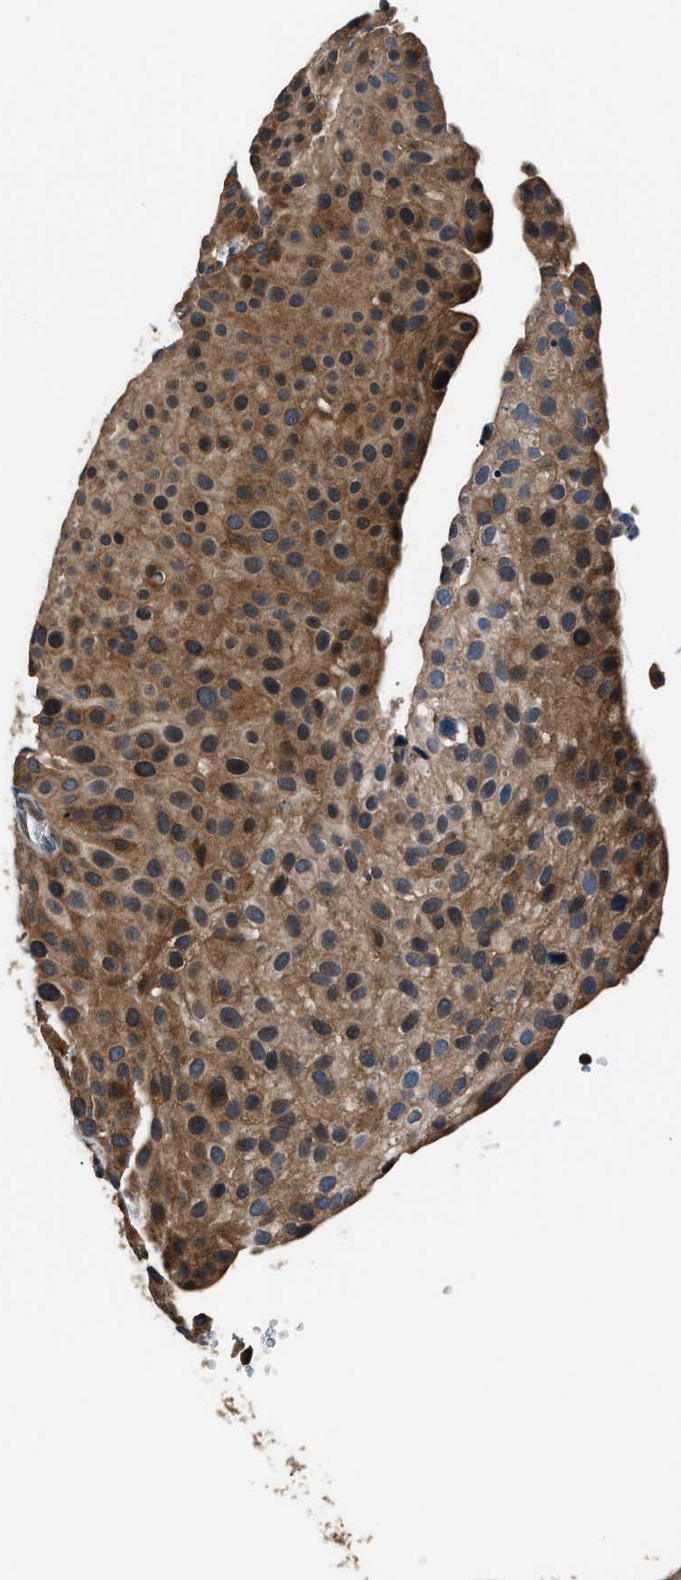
{"staining": {"intensity": "strong", "quantity": ">75%", "location": "cytoplasmic/membranous"}, "tissue": "urothelial cancer", "cell_type": "Tumor cells", "image_type": "cancer", "snomed": [{"axis": "morphology", "description": "Urothelial carcinoma, Low grade"}, {"axis": "topography", "description": "Smooth muscle"}, {"axis": "topography", "description": "Urinary bladder"}], "caption": "Brown immunohistochemical staining in human low-grade urothelial carcinoma shows strong cytoplasmic/membranous positivity in about >75% of tumor cells.", "gene": "IMPDH2", "patient": {"sex": "male", "age": 60}}